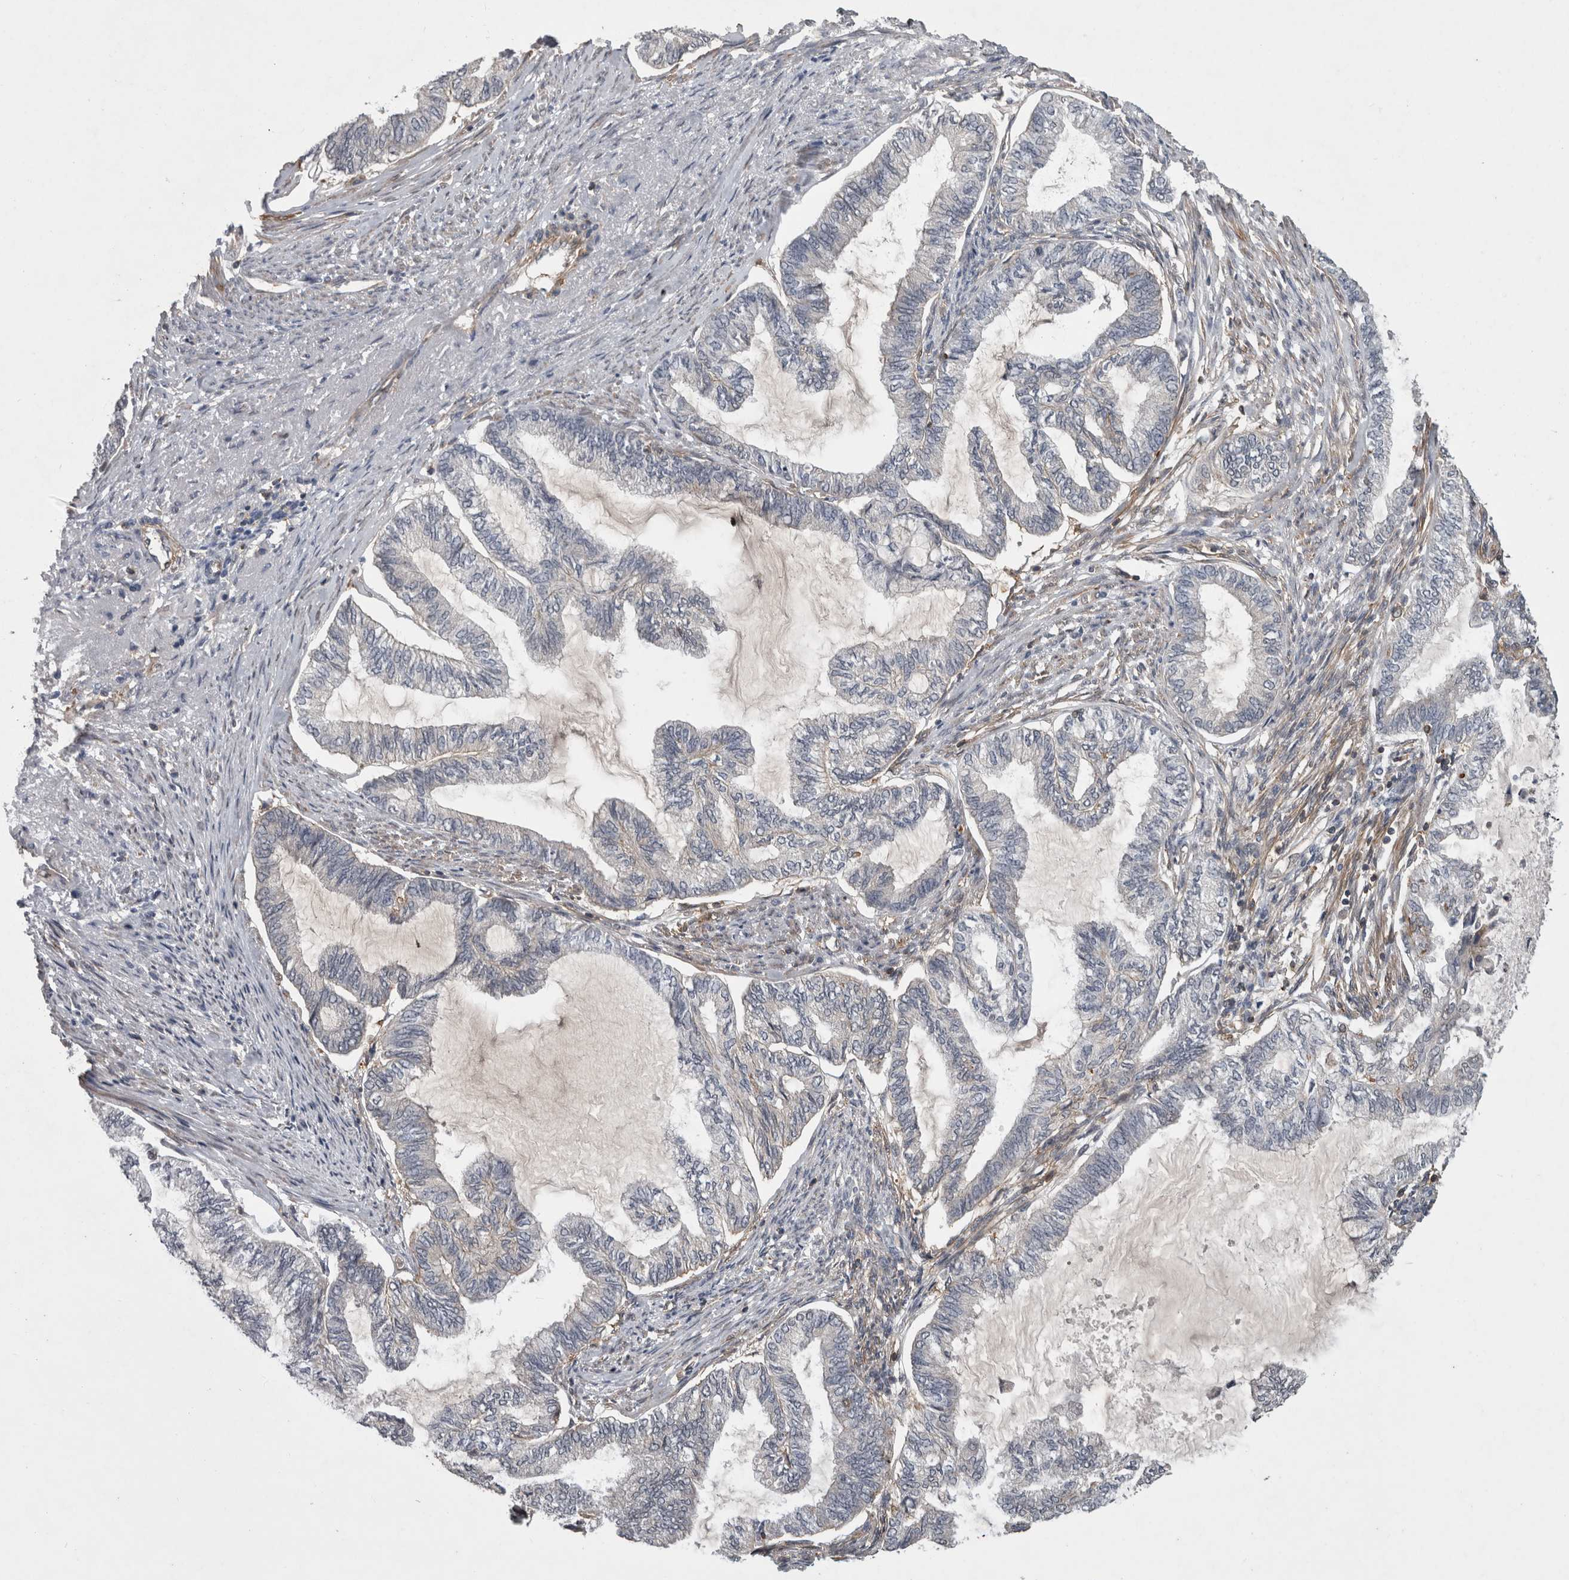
{"staining": {"intensity": "negative", "quantity": "none", "location": "none"}, "tissue": "endometrial cancer", "cell_type": "Tumor cells", "image_type": "cancer", "snomed": [{"axis": "morphology", "description": "Adenocarcinoma, NOS"}, {"axis": "topography", "description": "Endometrium"}], "caption": "Immunohistochemistry (IHC) micrograph of neoplastic tissue: endometrial adenocarcinoma stained with DAB (3,3'-diaminobenzidine) shows no significant protein staining in tumor cells.", "gene": "SPATA48", "patient": {"sex": "female", "age": 86}}